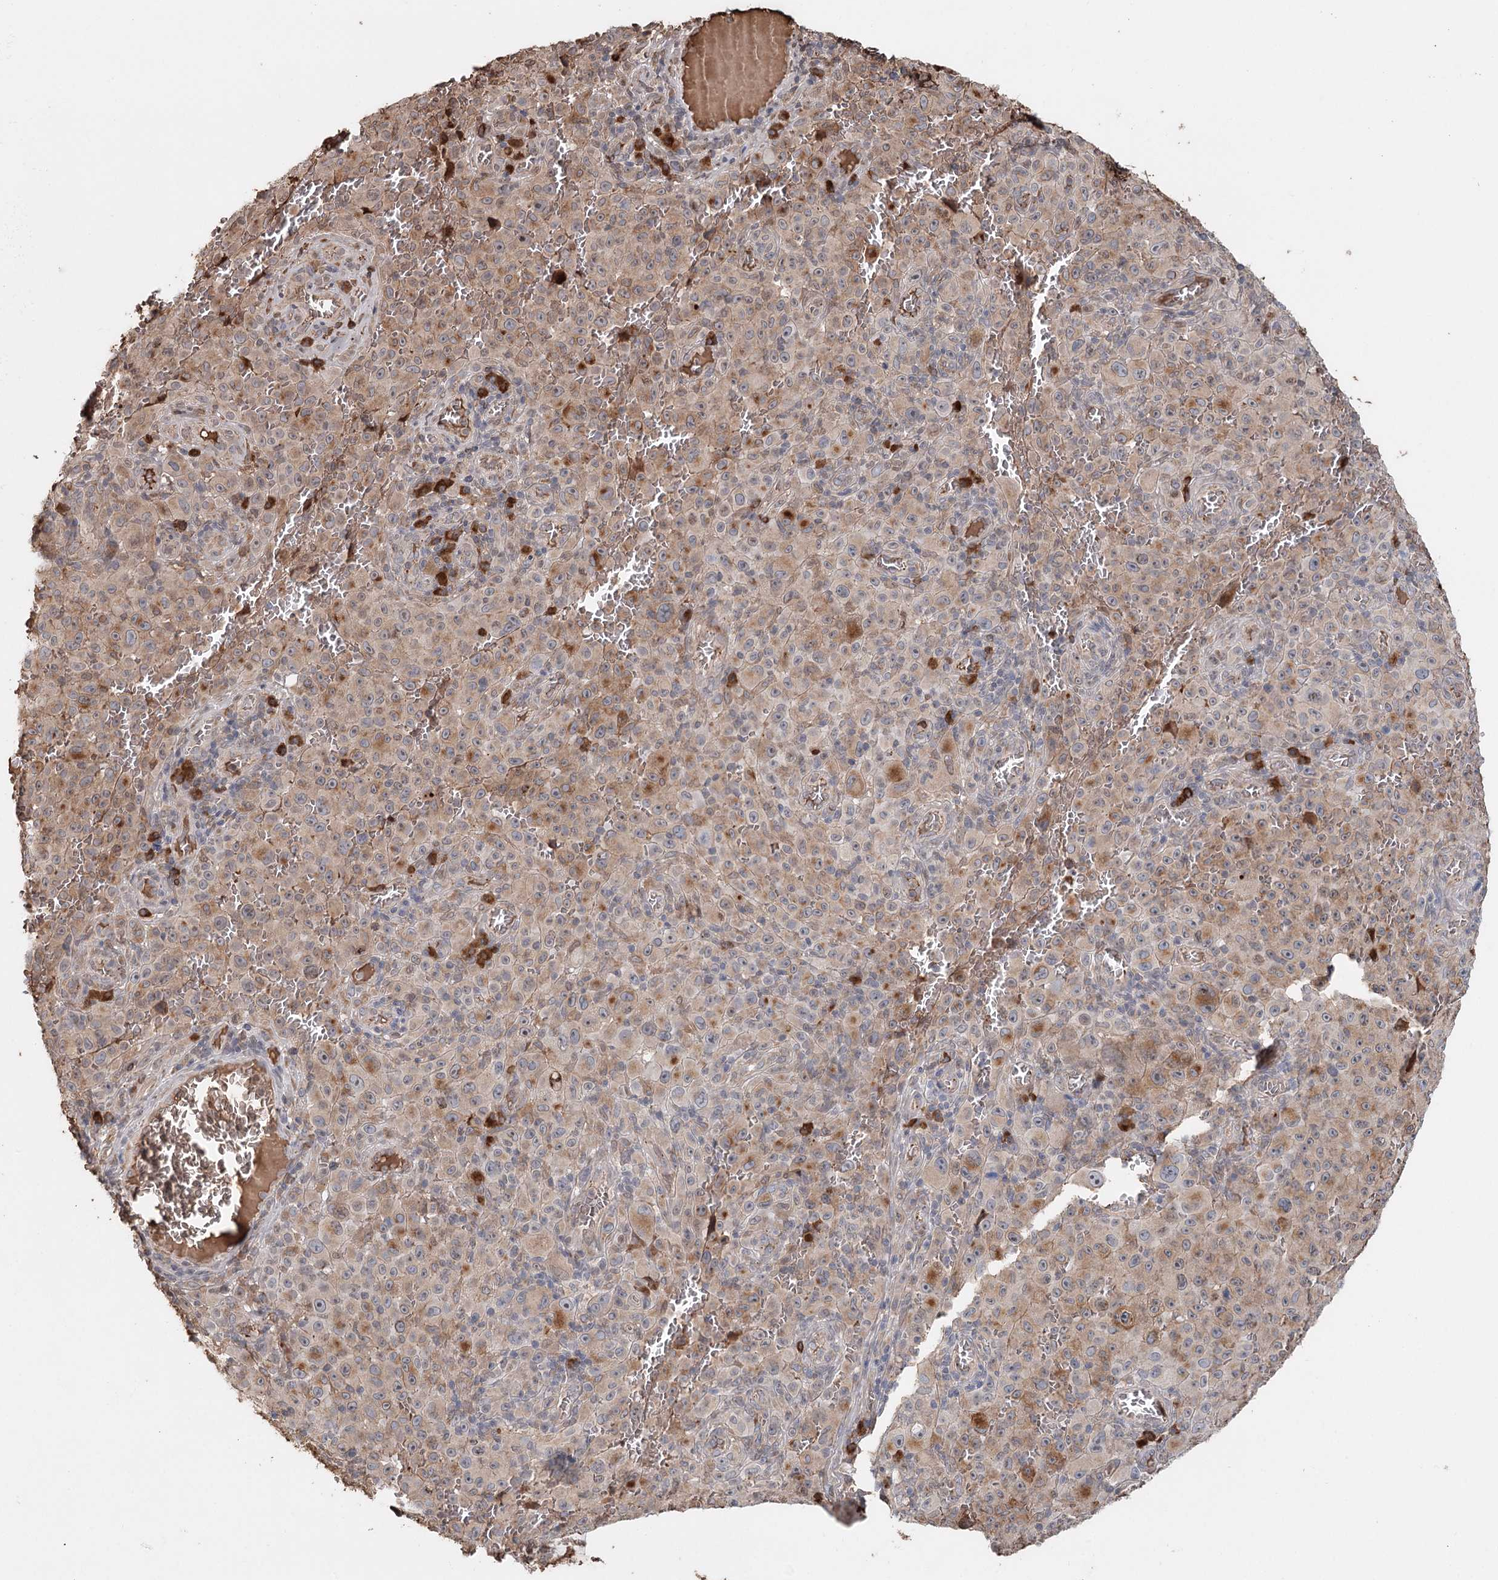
{"staining": {"intensity": "moderate", "quantity": "<25%", "location": "cytoplasmic/membranous"}, "tissue": "melanoma", "cell_type": "Tumor cells", "image_type": "cancer", "snomed": [{"axis": "morphology", "description": "Malignant melanoma, NOS"}, {"axis": "topography", "description": "Skin"}], "caption": "DAB (3,3'-diaminobenzidine) immunohistochemical staining of melanoma exhibits moderate cytoplasmic/membranous protein positivity in about <25% of tumor cells. (DAB (3,3'-diaminobenzidine) = brown stain, brightfield microscopy at high magnification).", "gene": "SYVN1", "patient": {"sex": "female", "age": 82}}